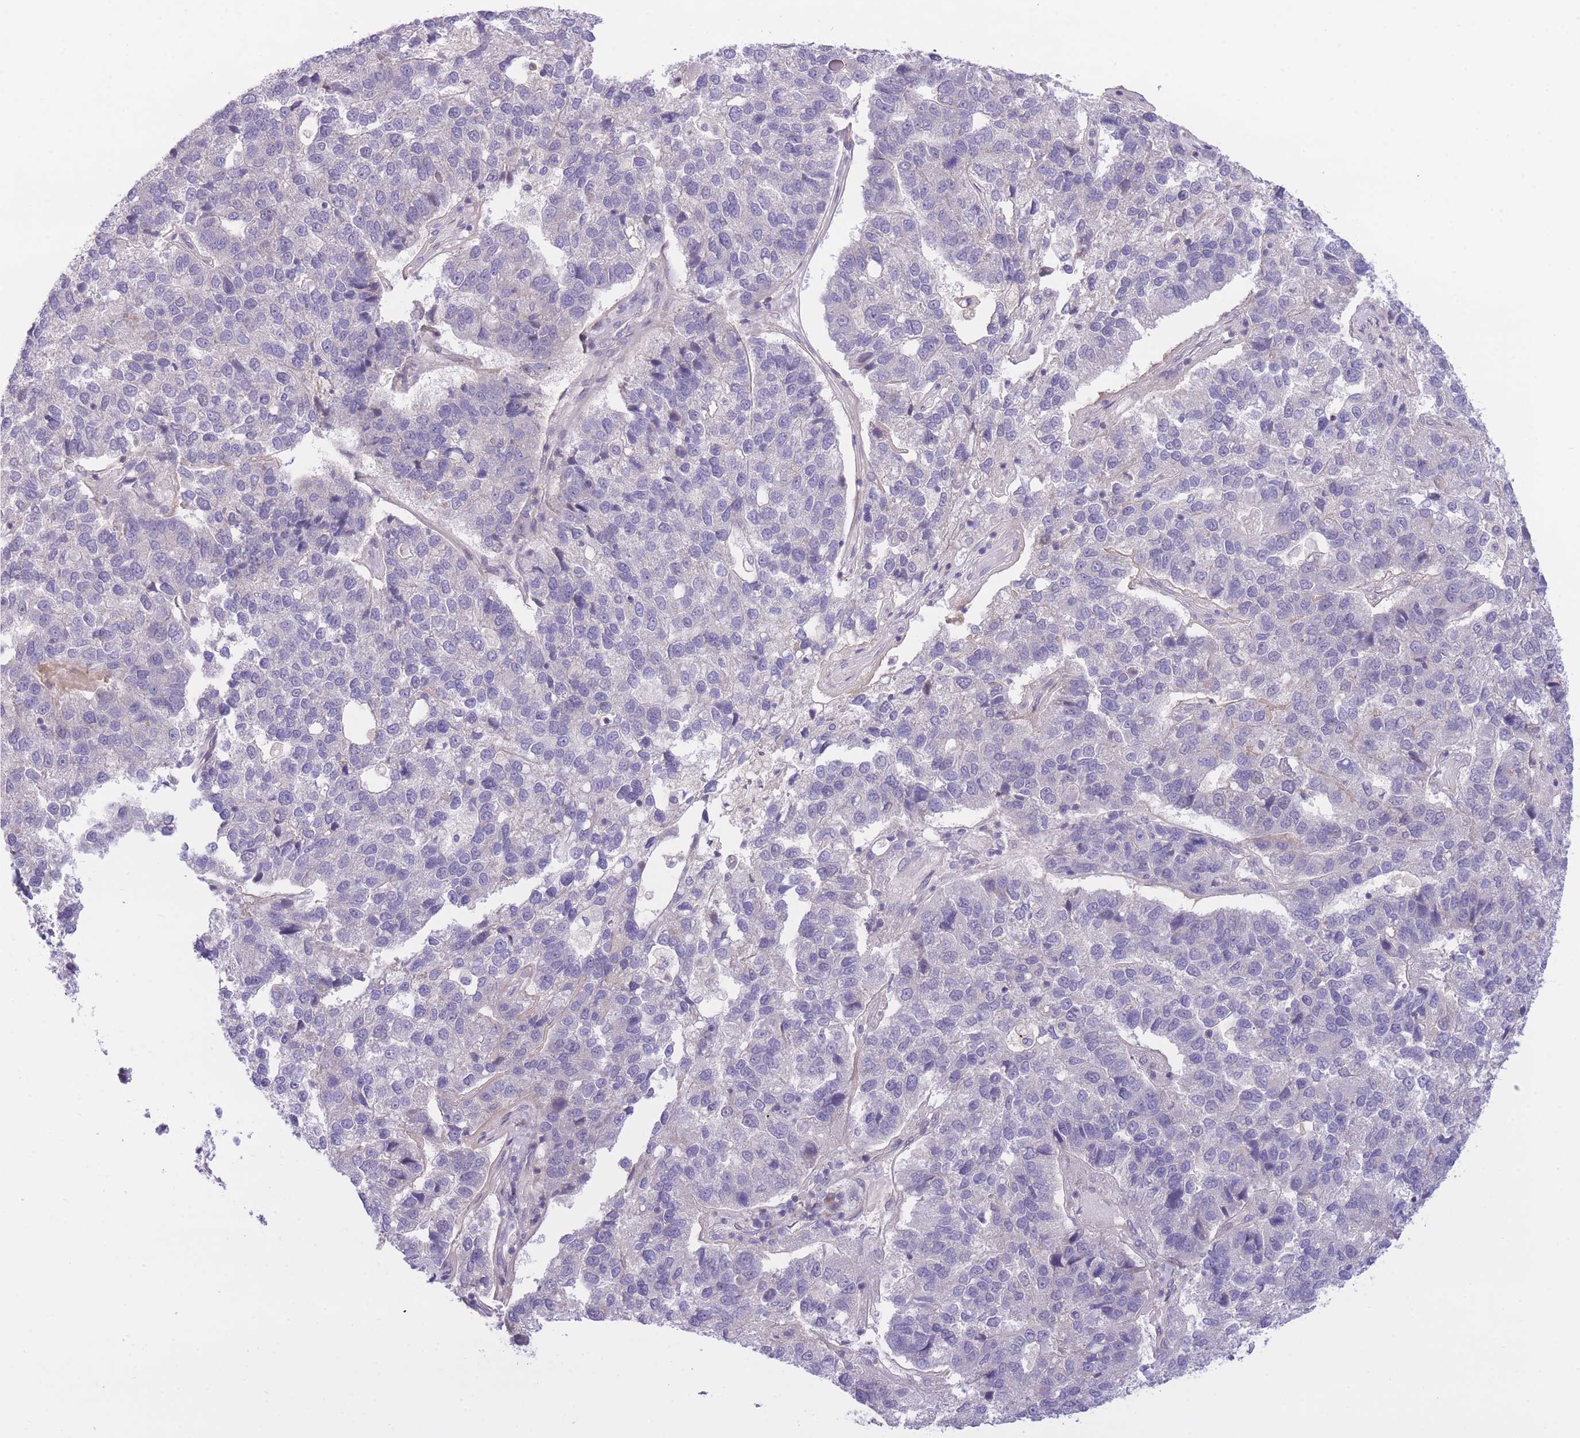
{"staining": {"intensity": "negative", "quantity": "none", "location": "none"}, "tissue": "pancreatic cancer", "cell_type": "Tumor cells", "image_type": "cancer", "snomed": [{"axis": "morphology", "description": "Adenocarcinoma, NOS"}, {"axis": "topography", "description": "Pancreas"}], "caption": "This is an immunohistochemistry (IHC) photomicrograph of pancreatic adenocarcinoma. There is no positivity in tumor cells.", "gene": "CDC25B", "patient": {"sex": "female", "age": 61}}